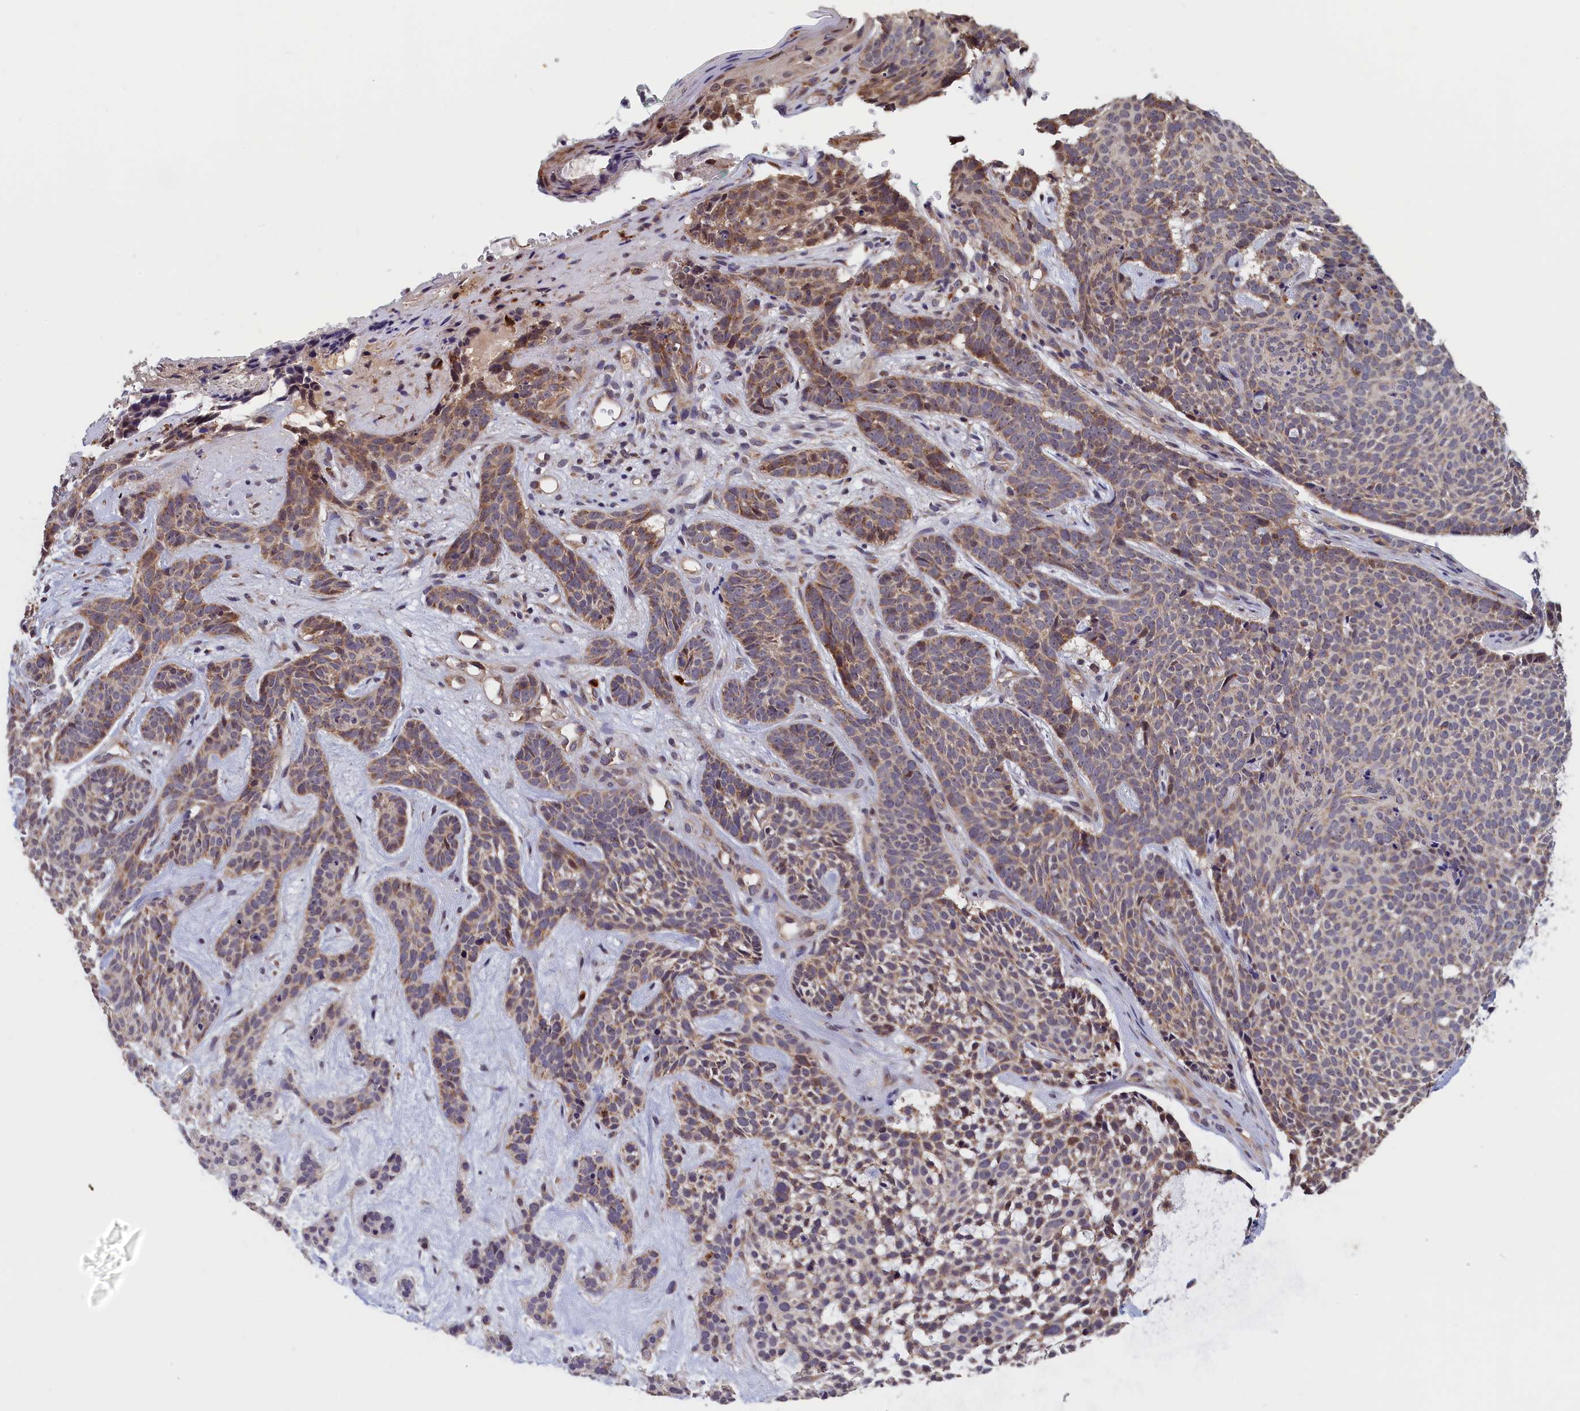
{"staining": {"intensity": "moderate", "quantity": ">75%", "location": "cytoplasmic/membranous"}, "tissue": "skin cancer", "cell_type": "Tumor cells", "image_type": "cancer", "snomed": [{"axis": "morphology", "description": "Basal cell carcinoma"}, {"axis": "topography", "description": "Skin"}], "caption": "DAB (3,3'-diaminobenzidine) immunohistochemical staining of basal cell carcinoma (skin) shows moderate cytoplasmic/membranous protein staining in about >75% of tumor cells. (DAB IHC with brightfield microscopy, high magnification).", "gene": "EPB41L4B", "patient": {"sex": "male", "age": 71}}